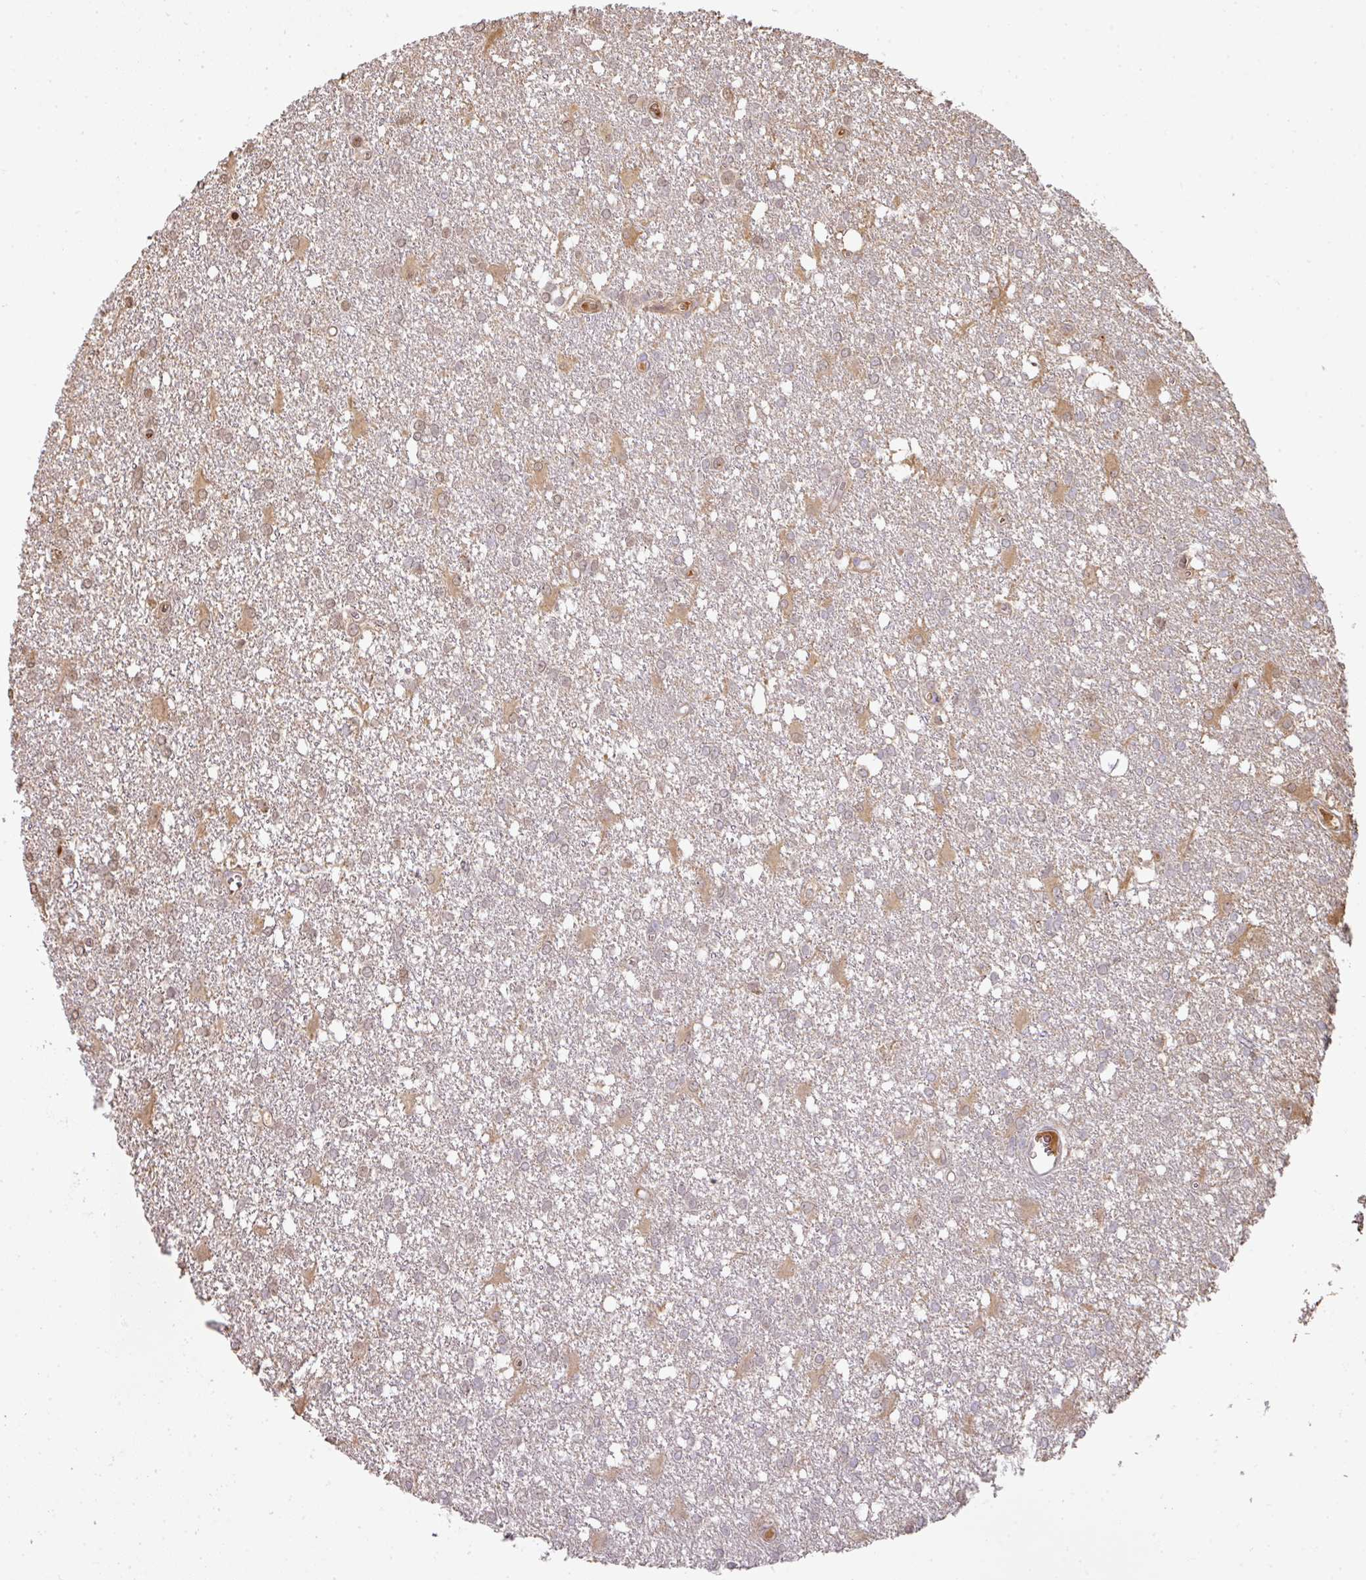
{"staining": {"intensity": "moderate", "quantity": "<25%", "location": "nuclear"}, "tissue": "glioma", "cell_type": "Tumor cells", "image_type": "cancer", "snomed": [{"axis": "morphology", "description": "Glioma, malignant, High grade"}, {"axis": "topography", "description": "Brain"}], "caption": "A high-resolution histopathology image shows immunohistochemistry (IHC) staining of glioma, which demonstrates moderate nuclear expression in about <25% of tumor cells. The protein of interest is stained brown, and the nuclei are stained in blue (DAB (3,3'-diaminobenzidine) IHC with brightfield microscopy, high magnification).", "gene": "CCZ1", "patient": {"sex": "male", "age": 48}}